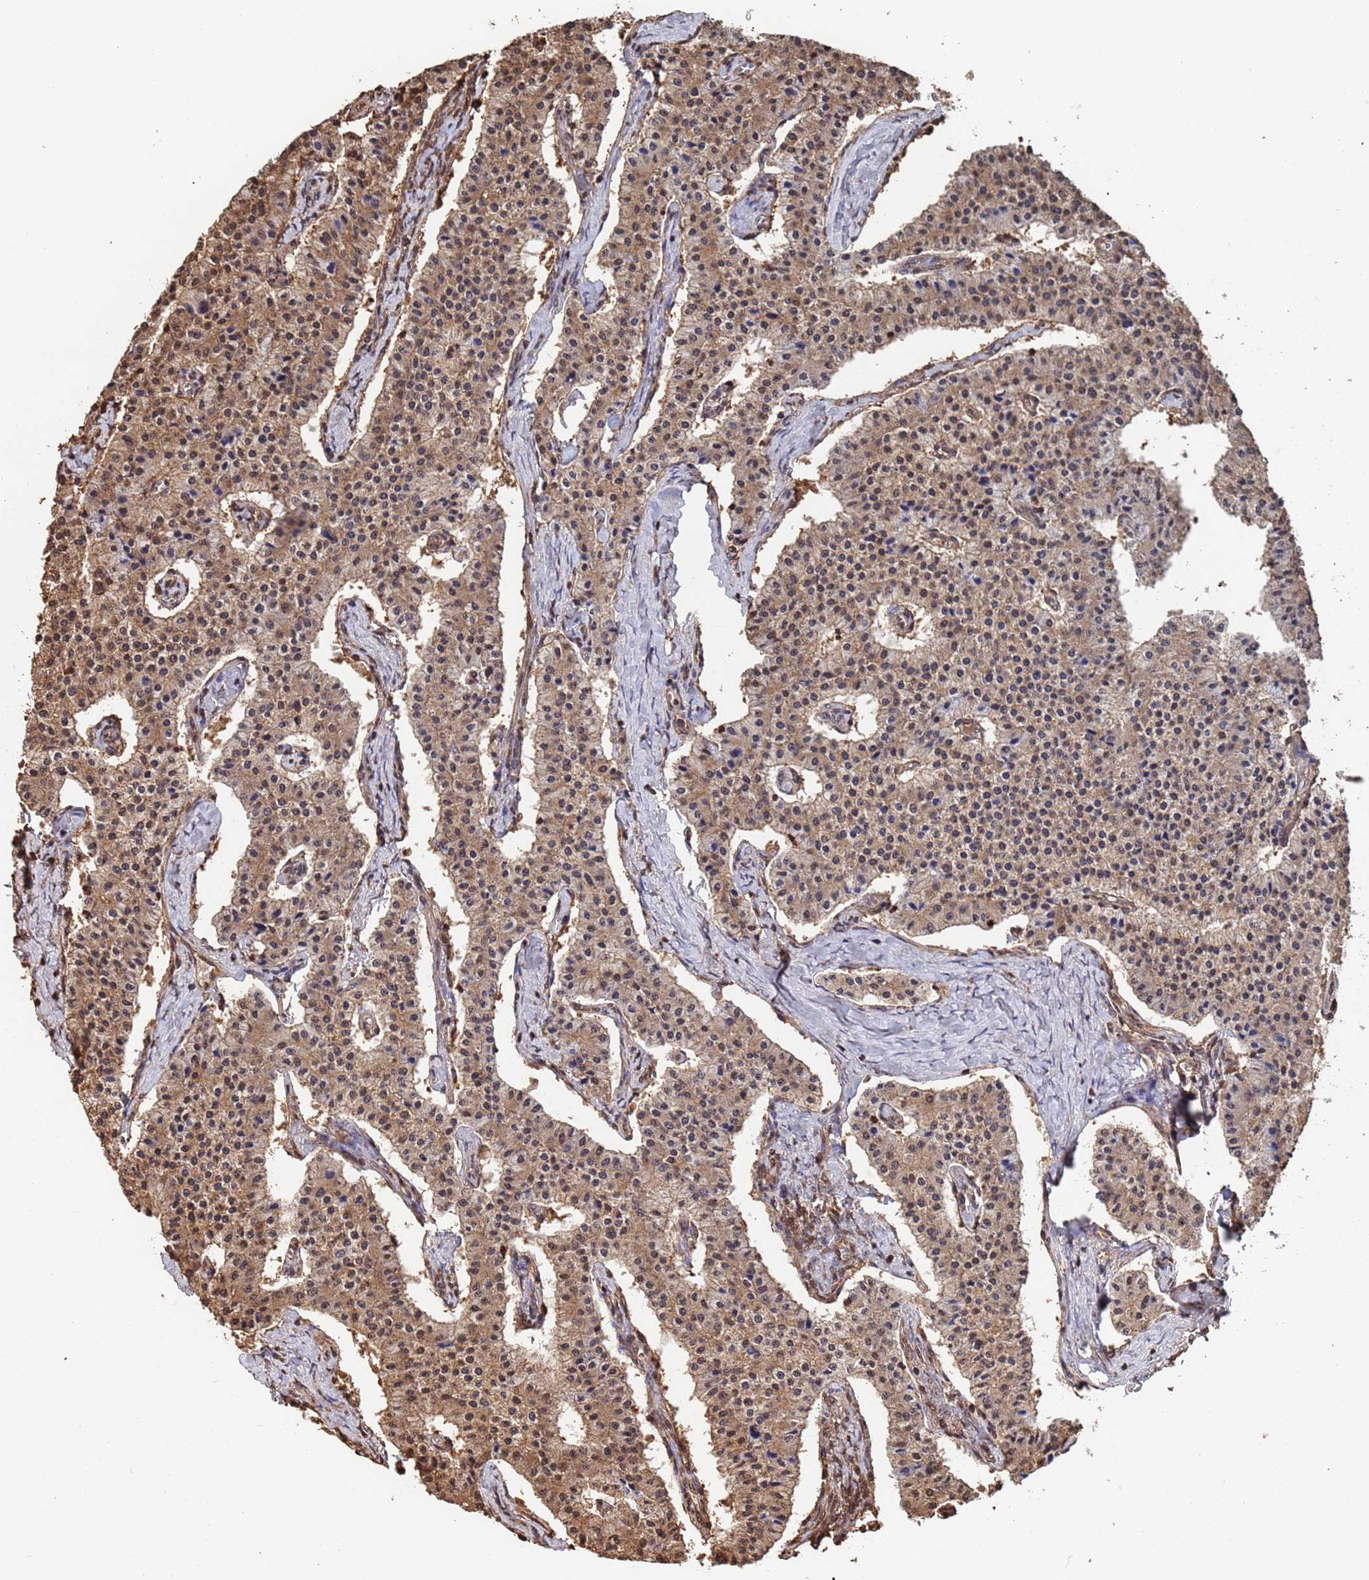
{"staining": {"intensity": "moderate", "quantity": ">75%", "location": "cytoplasmic/membranous,nuclear"}, "tissue": "carcinoid", "cell_type": "Tumor cells", "image_type": "cancer", "snomed": [{"axis": "morphology", "description": "Carcinoid, malignant, NOS"}, {"axis": "topography", "description": "Colon"}], "caption": "Immunohistochemical staining of carcinoid exhibits medium levels of moderate cytoplasmic/membranous and nuclear protein positivity in about >75% of tumor cells.", "gene": "SUMO4", "patient": {"sex": "female", "age": 52}}